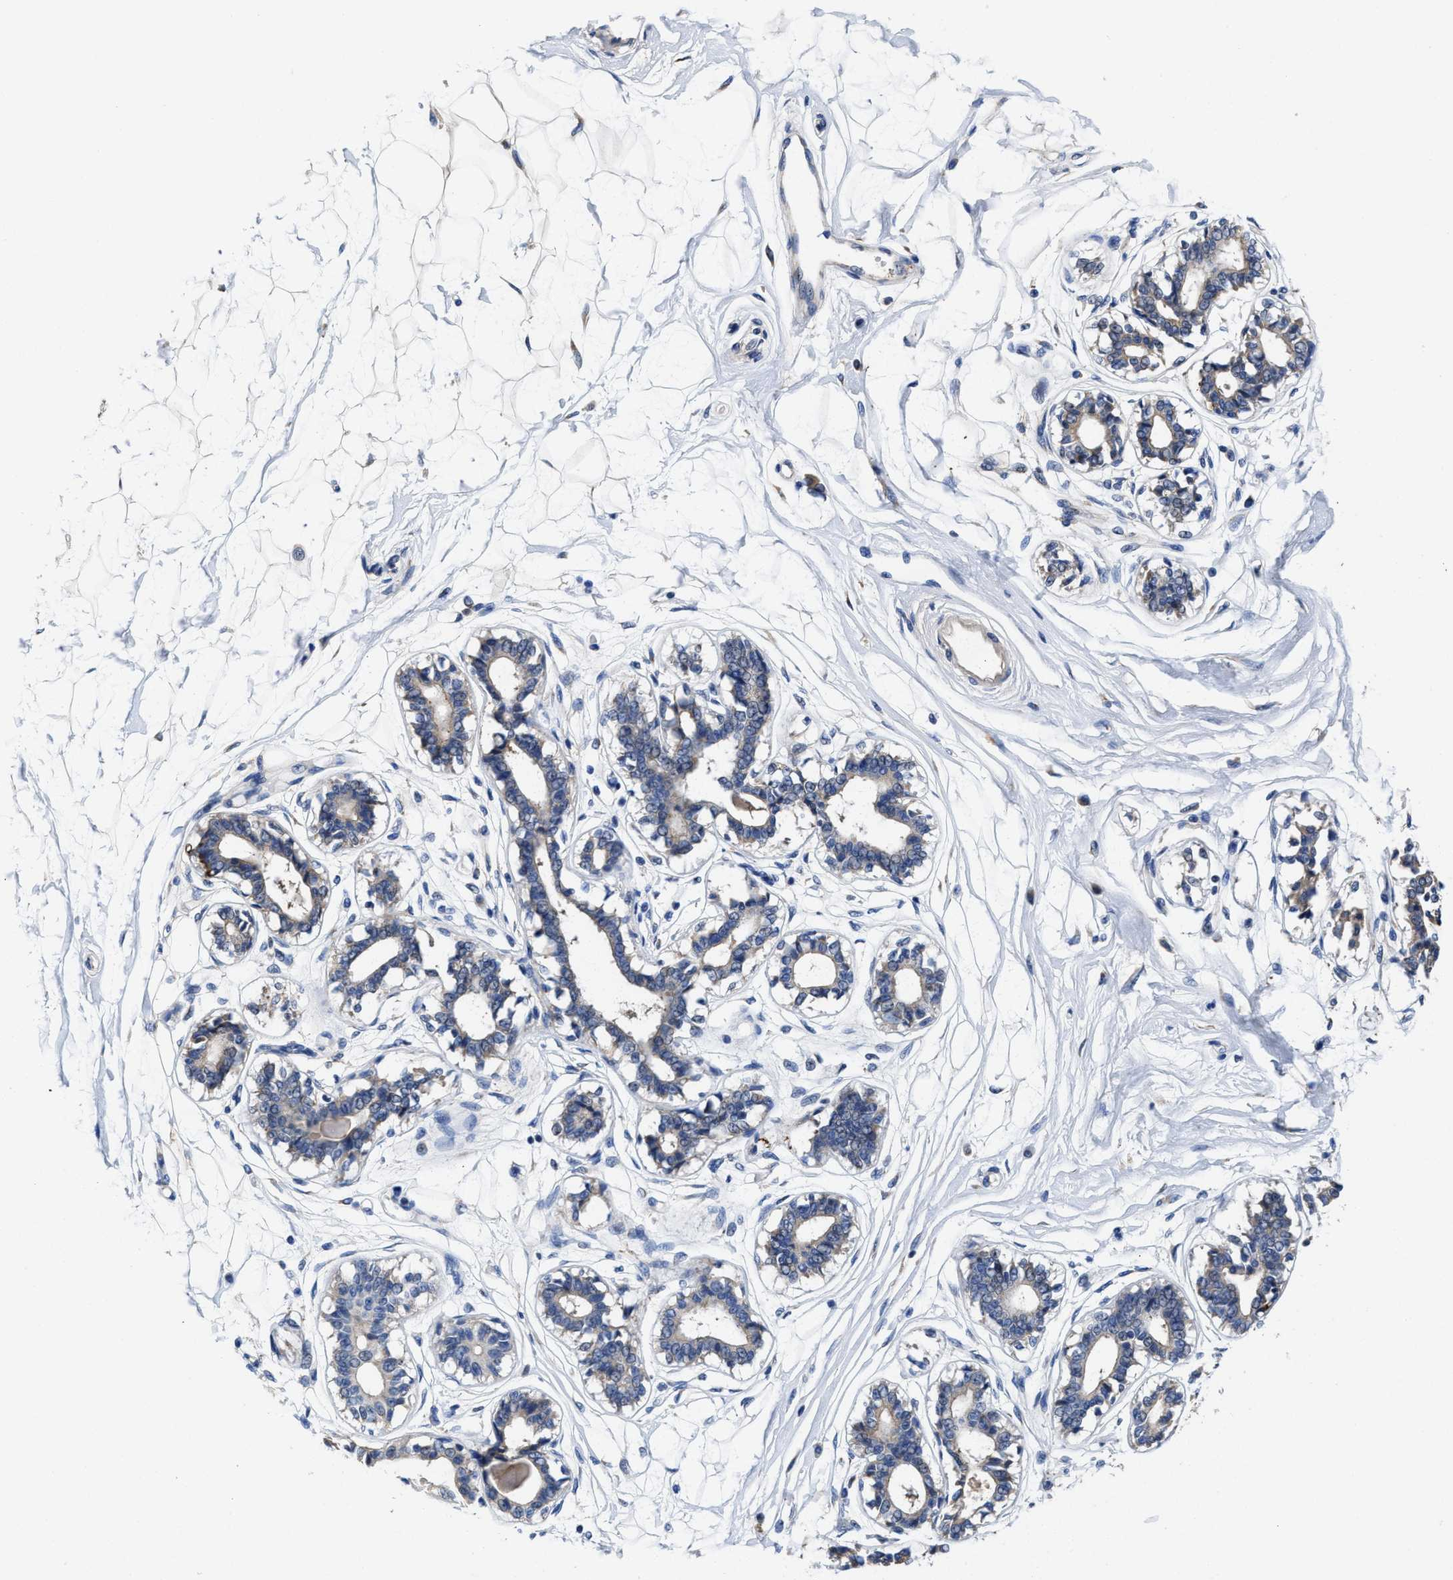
{"staining": {"intensity": "negative", "quantity": "none", "location": "none"}, "tissue": "breast", "cell_type": "Adipocytes", "image_type": "normal", "snomed": [{"axis": "morphology", "description": "Normal tissue, NOS"}, {"axis": "topography", "description": "Breast"}], "caption": "DAB immunohistochemical staining of unremarkable human breast displays no significant staining in adipocytes.", "gene": "TMEM30A", "patient": {"sex": "female", "age": 45}}